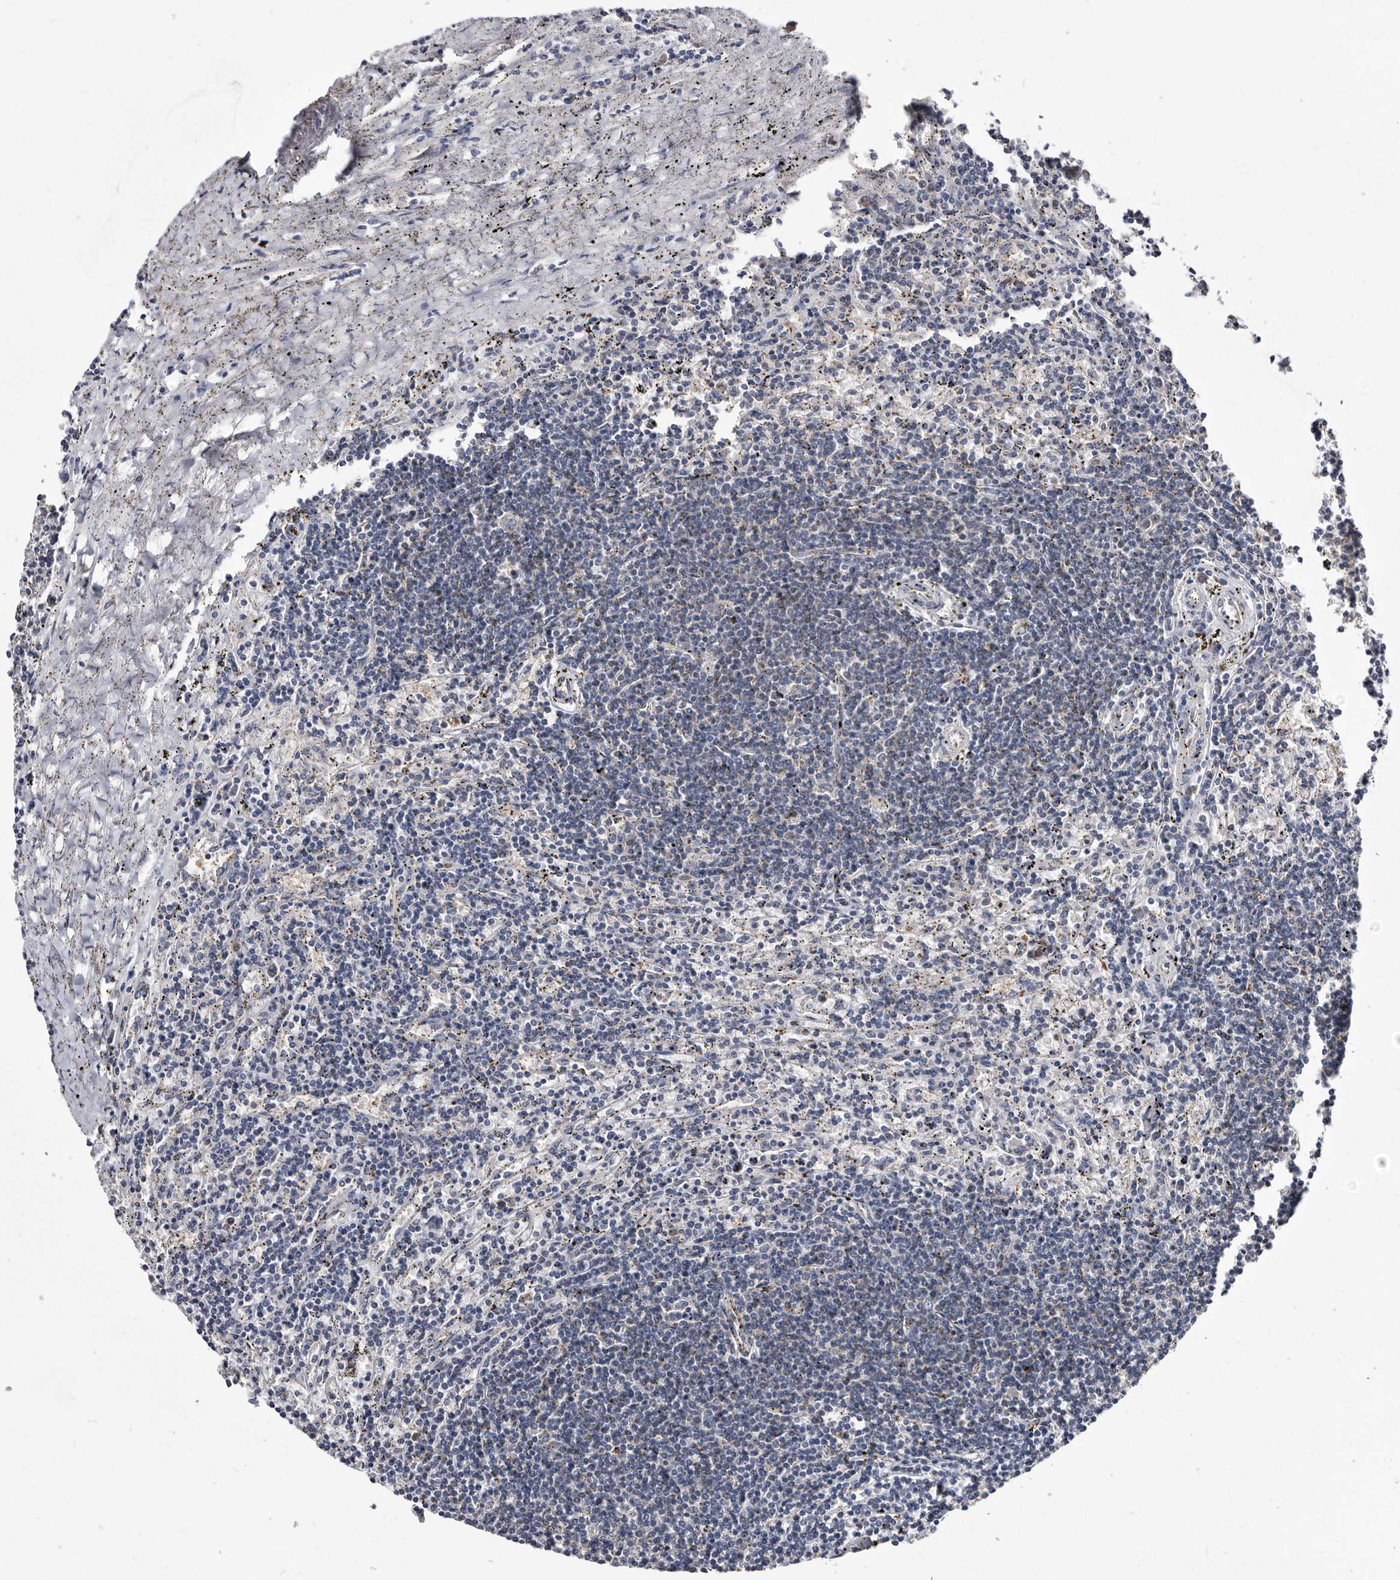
{"staining": {"intensity": "negative", "quantity": "none", "location": "none"}, "tissue": "lymphoma", "cell_type": "Tumor cells", "image_type": "cancer", "snomed": [{"axis": "morphology", "description": "Malignant lymphoma, non-Hodgkin's type, Low grade"}, {"axis": "topography", "description": "Spleen"}], "caption": "Immunohistochemistry of low-grade malignant lymphoma, non-Hodgkin's type displays no positivity in tumor cells.", "gene": "ABCF2", "patient": {"sex": "male", "age": 76}}